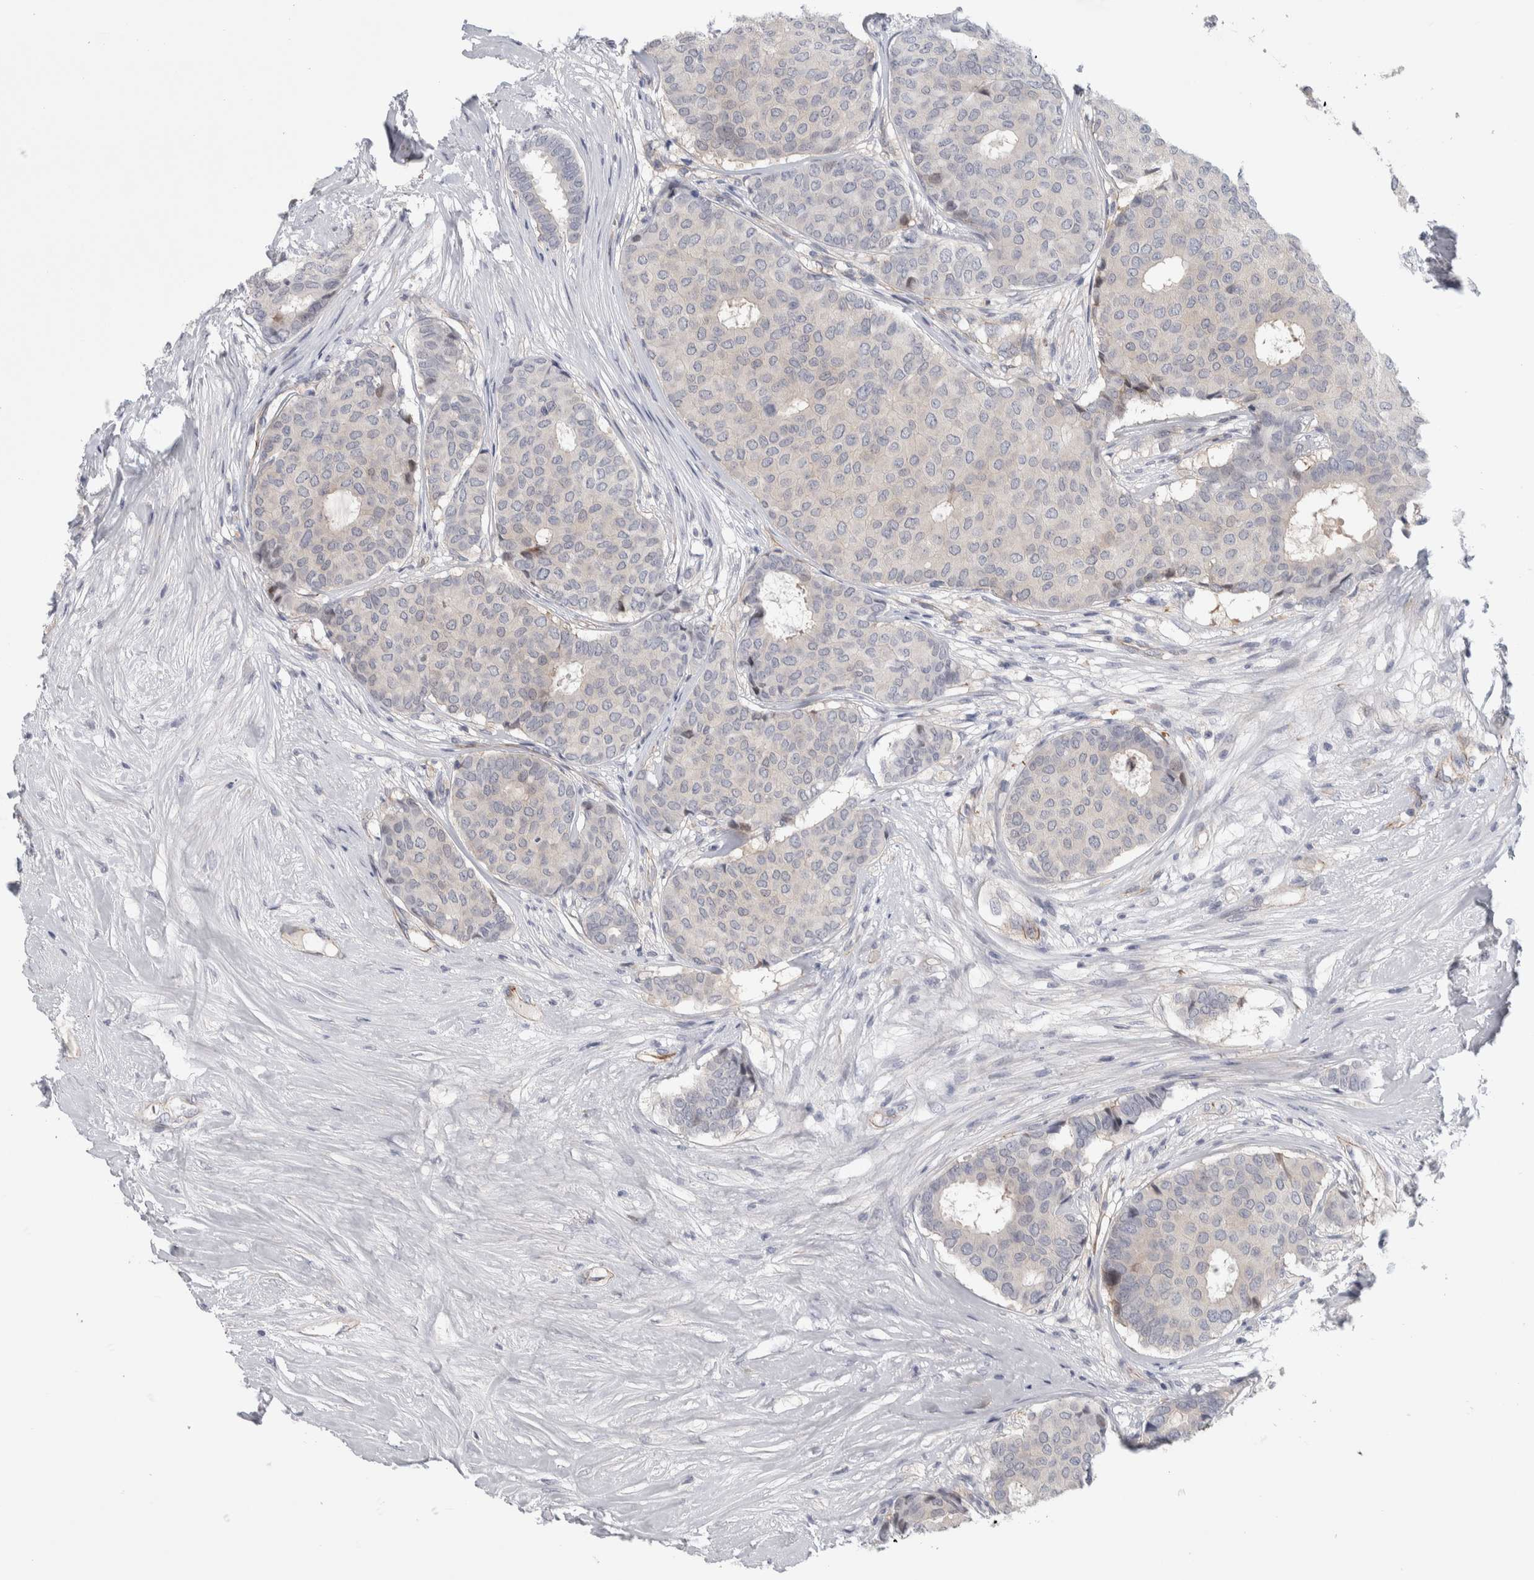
{"staining": {"intensity": "negative", "quantity": "none", "location": "none"}, "tissue": "breast cancer", "cell_type": "Tumor cells", "image_type": "cancer", "snomed": [{"axis": "morphology", "description": "Duct carcinoma"}, {"axis": "topography", "description": "Breast"}], "caption": "This micrograph is of breast cancer (invasive ductal carcinoma) stained with immunohistochemistry (IHC) to label a protein in brown with the nuclei are counter-stained blue. There is no expression in tumor cells.", "gene": "ZNF862", "patient": {"sex": "female", "age": 75}}